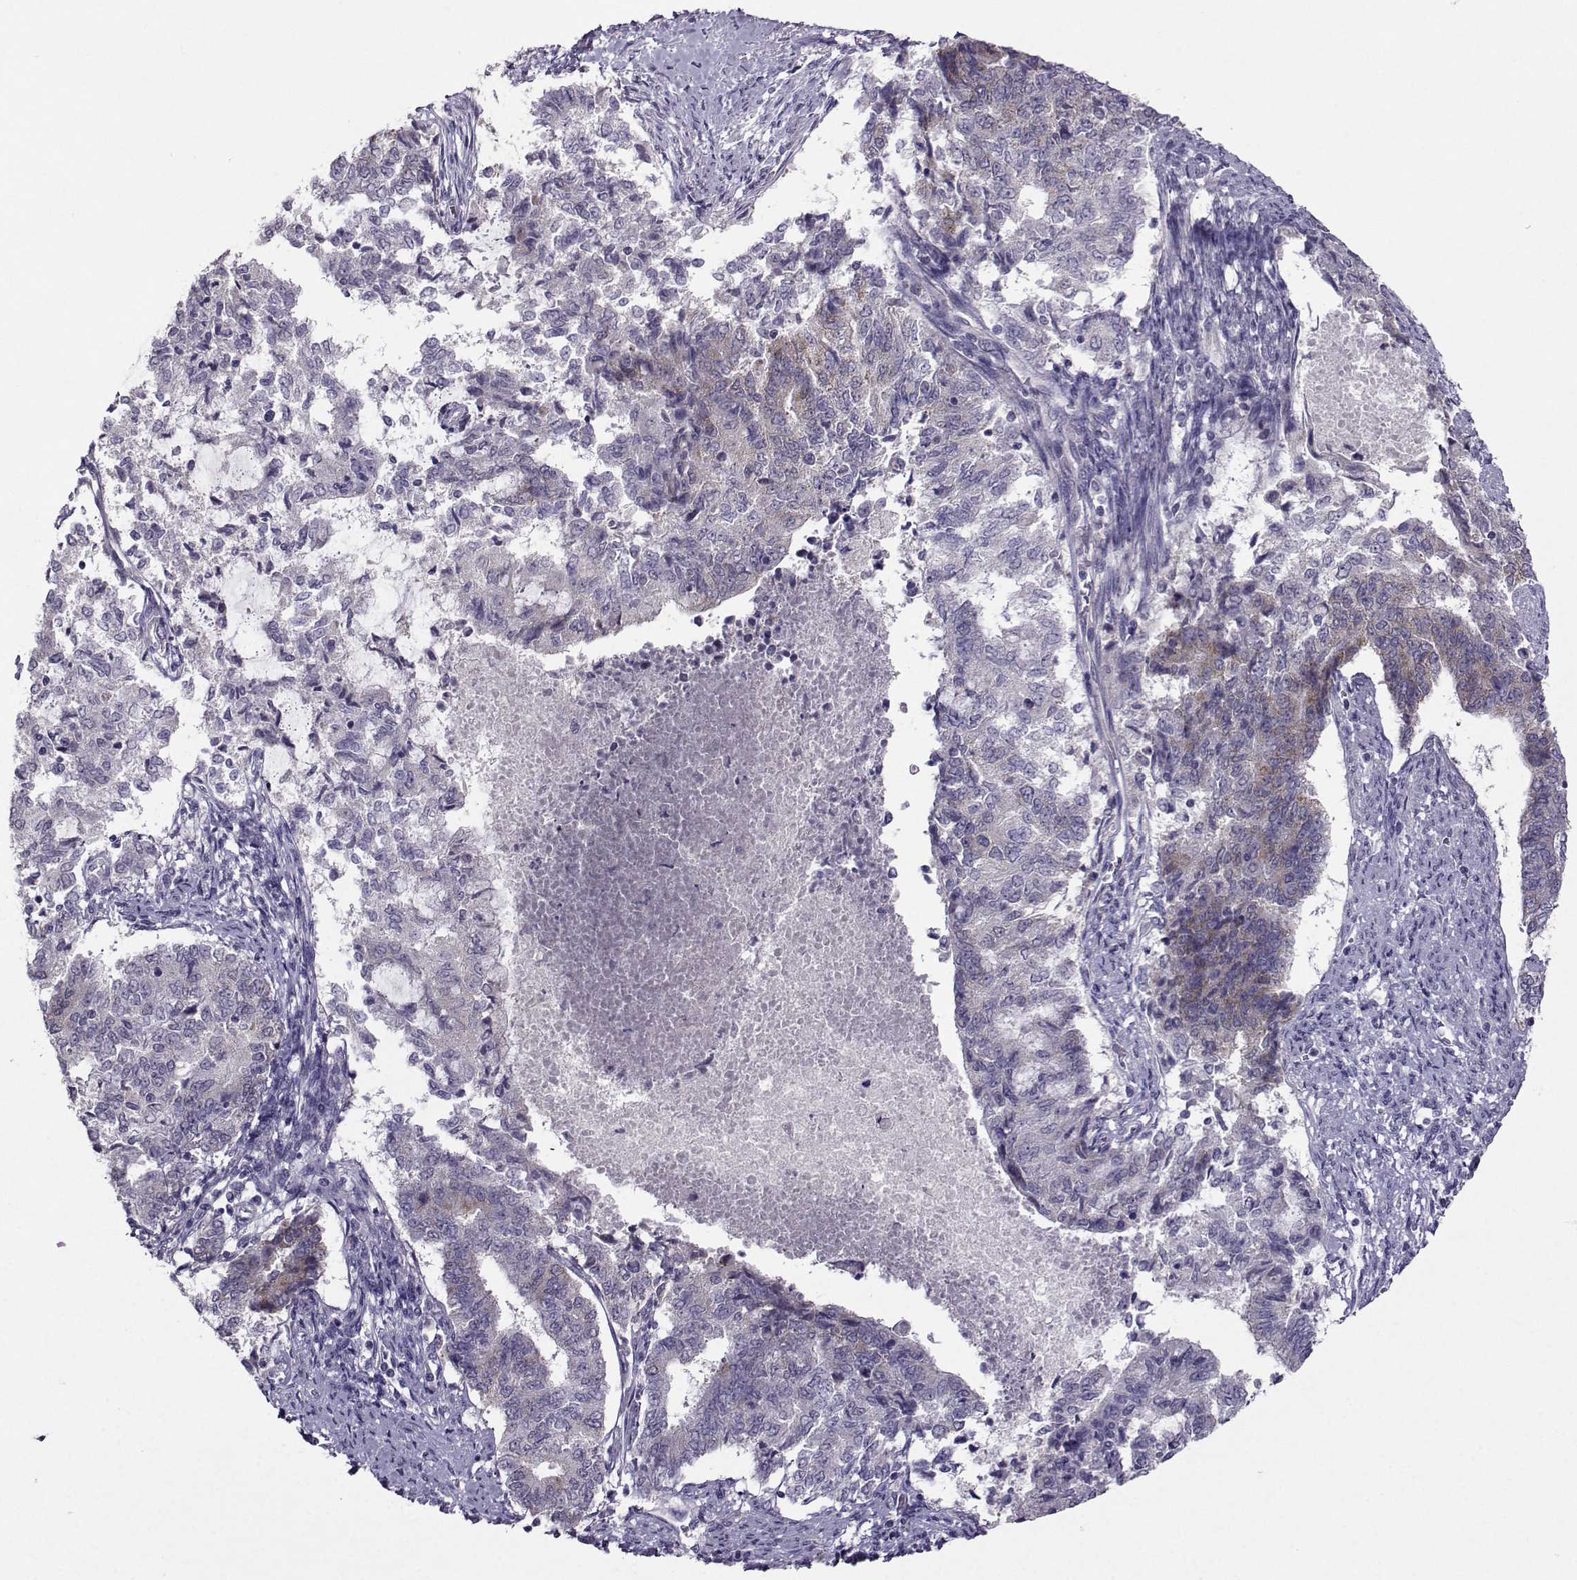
{"staining": {"intensity": "weak", "quantity": "<25%", "location": "cytoplasmic/membranous"}, "tissue": "endometrial cancer", "cell_type": "Tumor cells", "image_type": "cancer", "snomed": [{"axis": "morphology", "description": "Adenocarcinoma, NOS"}, {"axis": "topography", "description": "Endometrium"}], "caption": "Endometrial adenocarcinoma was stained to show a protein in brown. There is no significant expression in tumor cells.", "gene": "DDX20", "patient": {"sex": "female", "age": 65}}